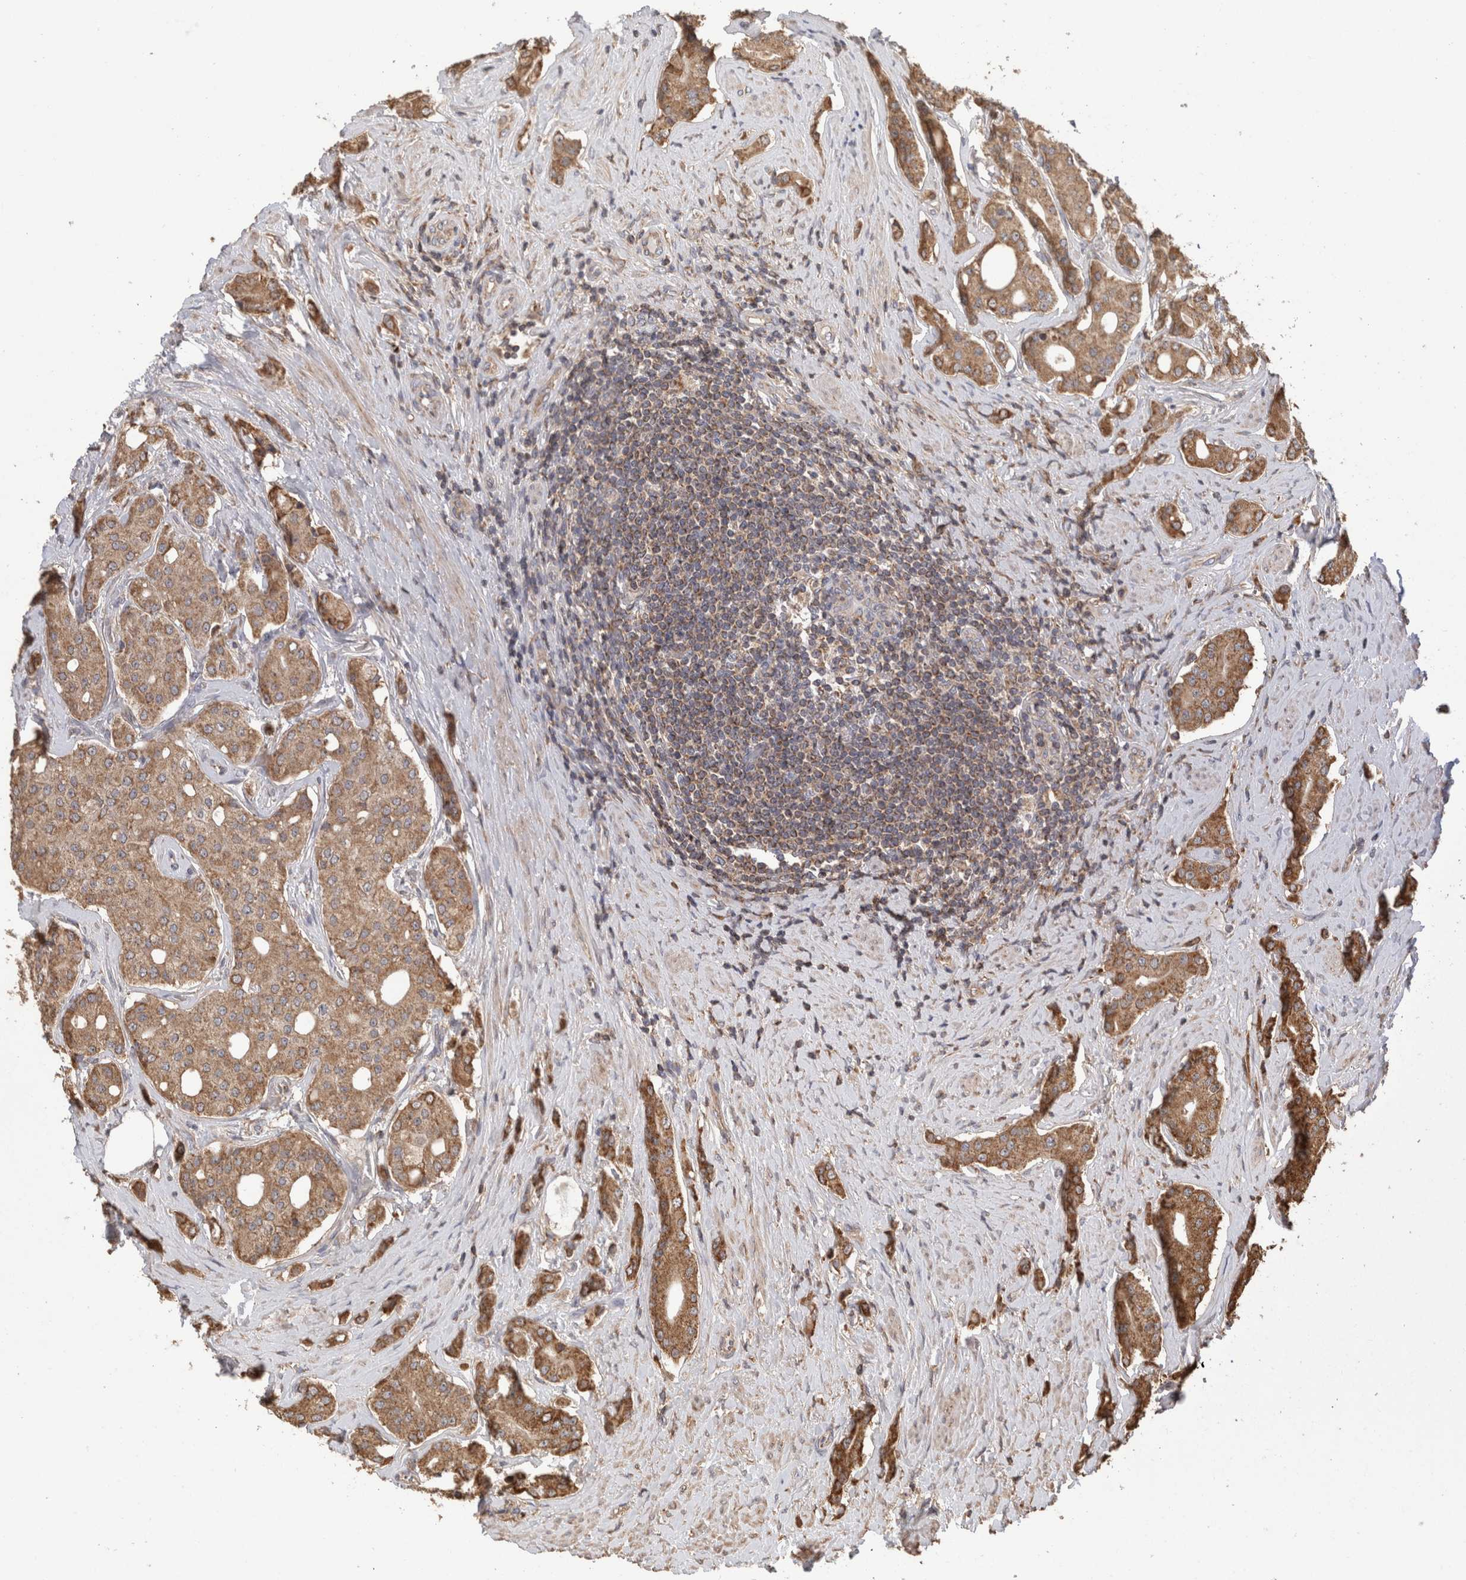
{"staining": {"intensity": "moderate", "quantity": ">75%", "location": "cytoplasmic/membranous"}, "tissue": "prostate cancer", "cell_type": "Tumor cells", "image_type": "cancer", "snomed": [{"axis": "morphology", "description": "Adenocarcinoma, High grade"}, {"axis": "topography", "description": "Prostate"}], "caption": "High-power microscopy captured an IHC histopathology image of high-grade adenocarcinoma (prostate), revealing moderate cytoplasmic/membranous staining in about >75% of tumor cells. Nuclei are stained in blue.", "gene": "IMMP2L", "patient": {"sex": "male", "age": 71}}